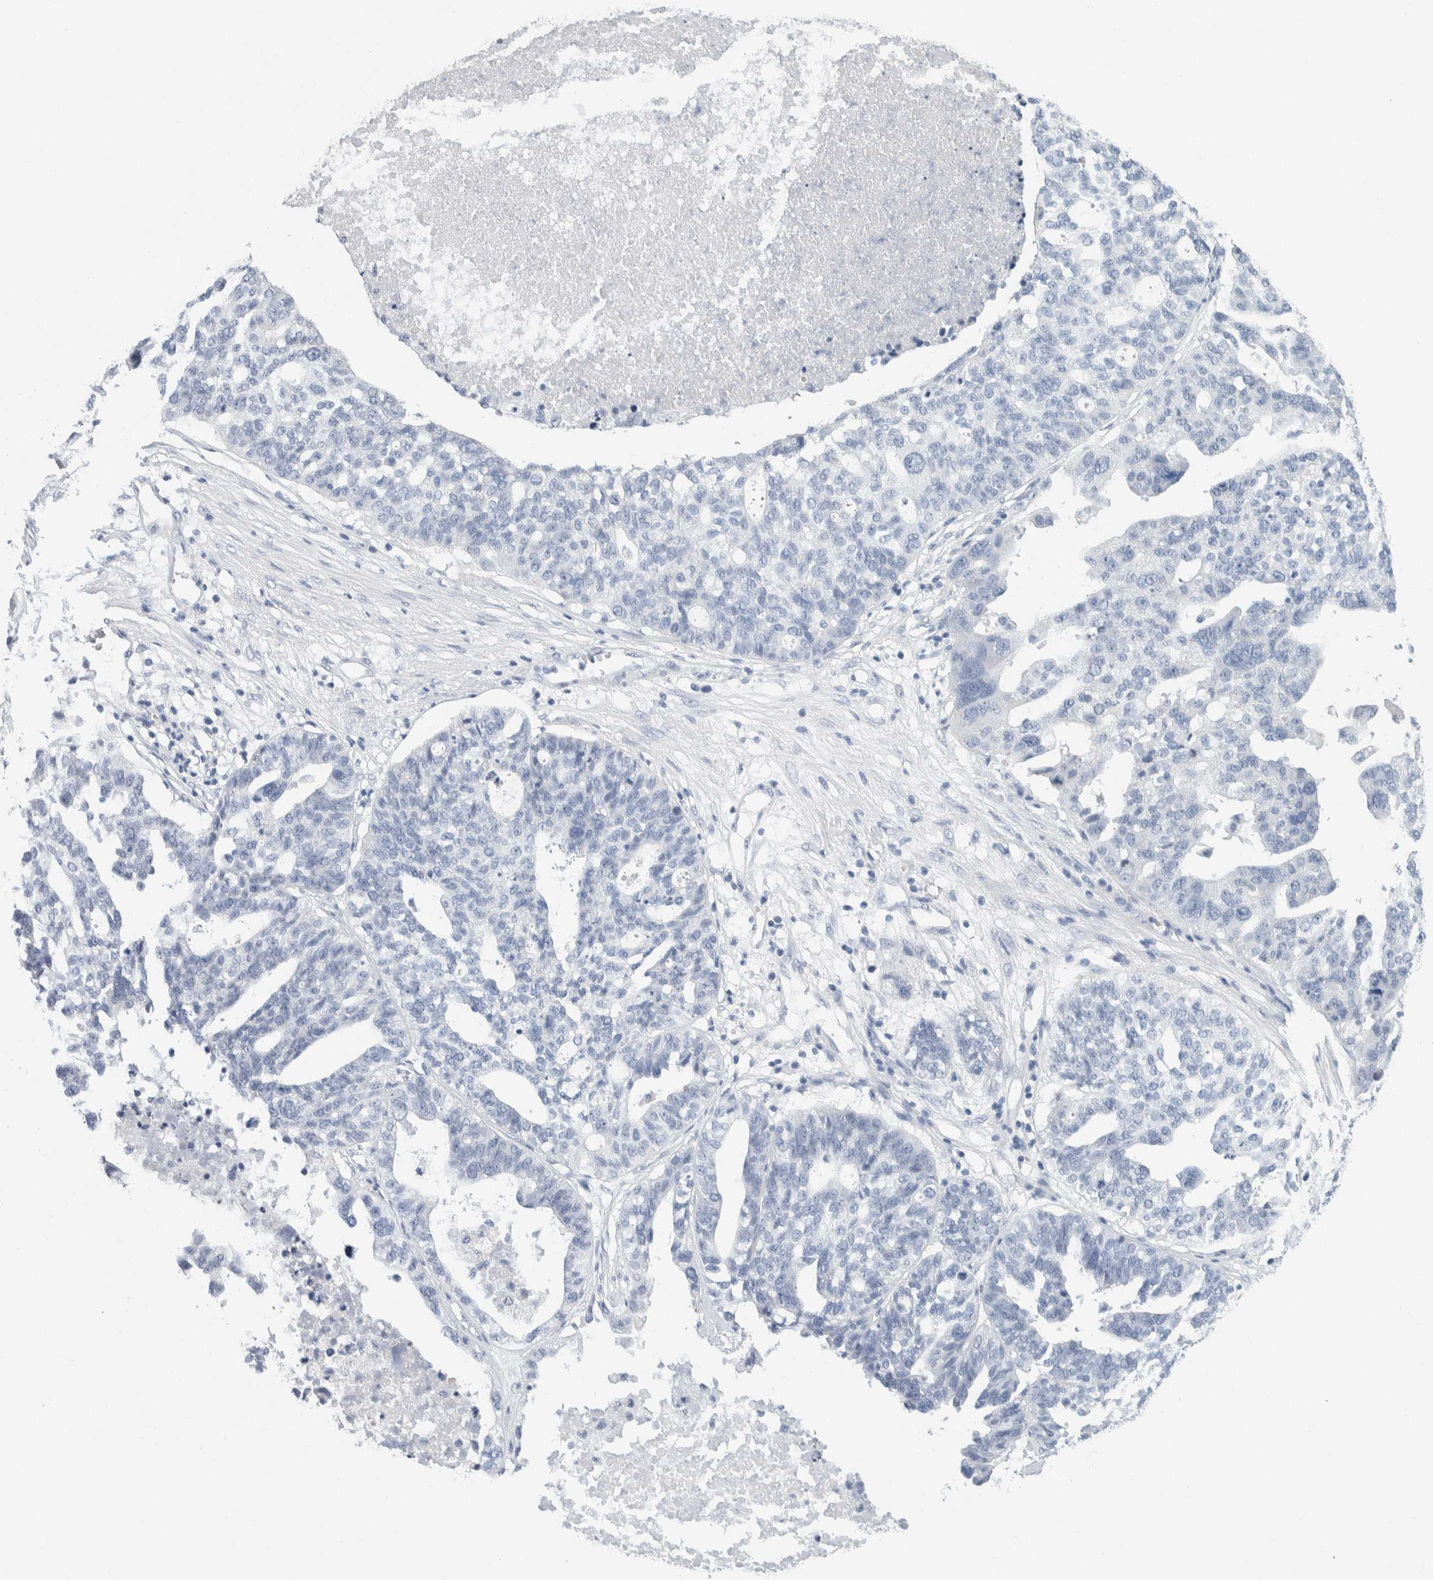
{"staining": {"intensity": "negative", "quantity": "none", "location": "none"}, "tissue": "ovarian cancer", "cell_type": "Tumor cells", "image_type": "cancer", "snomed": [{"axis": "morphology", "description": "Cystadenocarcinoma, serous, NOS"}, {"axis": "topography", "description": "Ovary"}], "caption": "High magnification brightfield microscopy of serous cystadenocarcinoma (ovarian) stained with DAB (3,3'-diaminobenzidine) (brown) and counterstained with hematoxylin (blue): tumor cells show no significant positivity. (DAB immunohistochemistry visualized using brightfield microscopy, high magnification).", "gene": "SCN2A", "patient": {"sex": "female", "age": 59}}